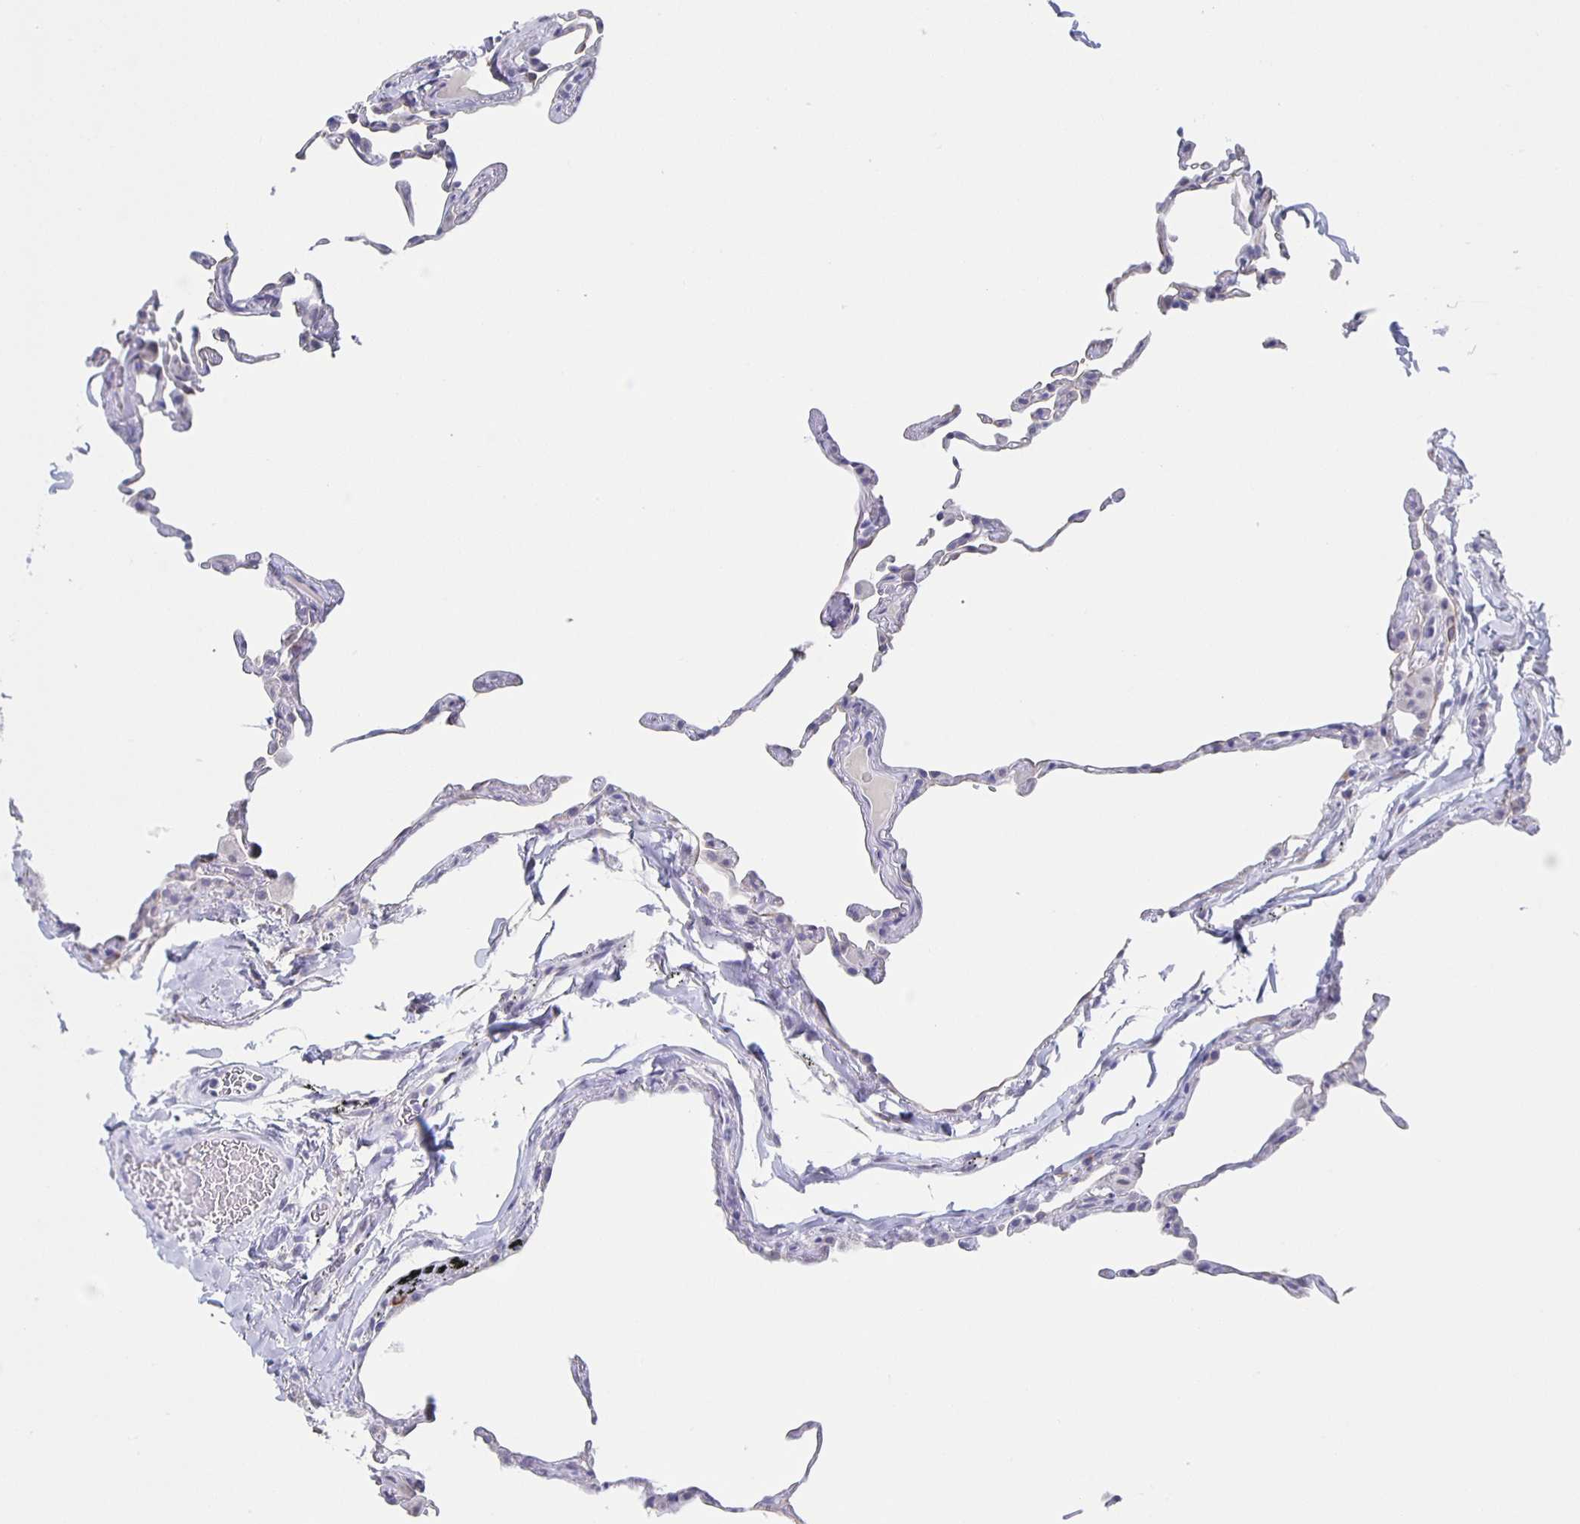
{"staining": {"intensity": "negative", "quantity": "none", "location": "none"}, "tissue": "lung", "cell_type": "Alveolar cells", "image_type": "normal", "snomed": [{"axis": "morphology", "description": "Normal tissue, NOS"}, {"axis": "topography", "description": "Lung"}], "caption": "Alveolar cells are negative for protein expression in unremarkable human lung. The staining was performed using DAB (3,3'-diaminobenzidine) to visualize the protein expression in brown, while the nuclei were stained in blue with hematoxylin (Magnification: 20x).", "gene": "CCDC17", "patient": {"sex": "female", "age": 57}}